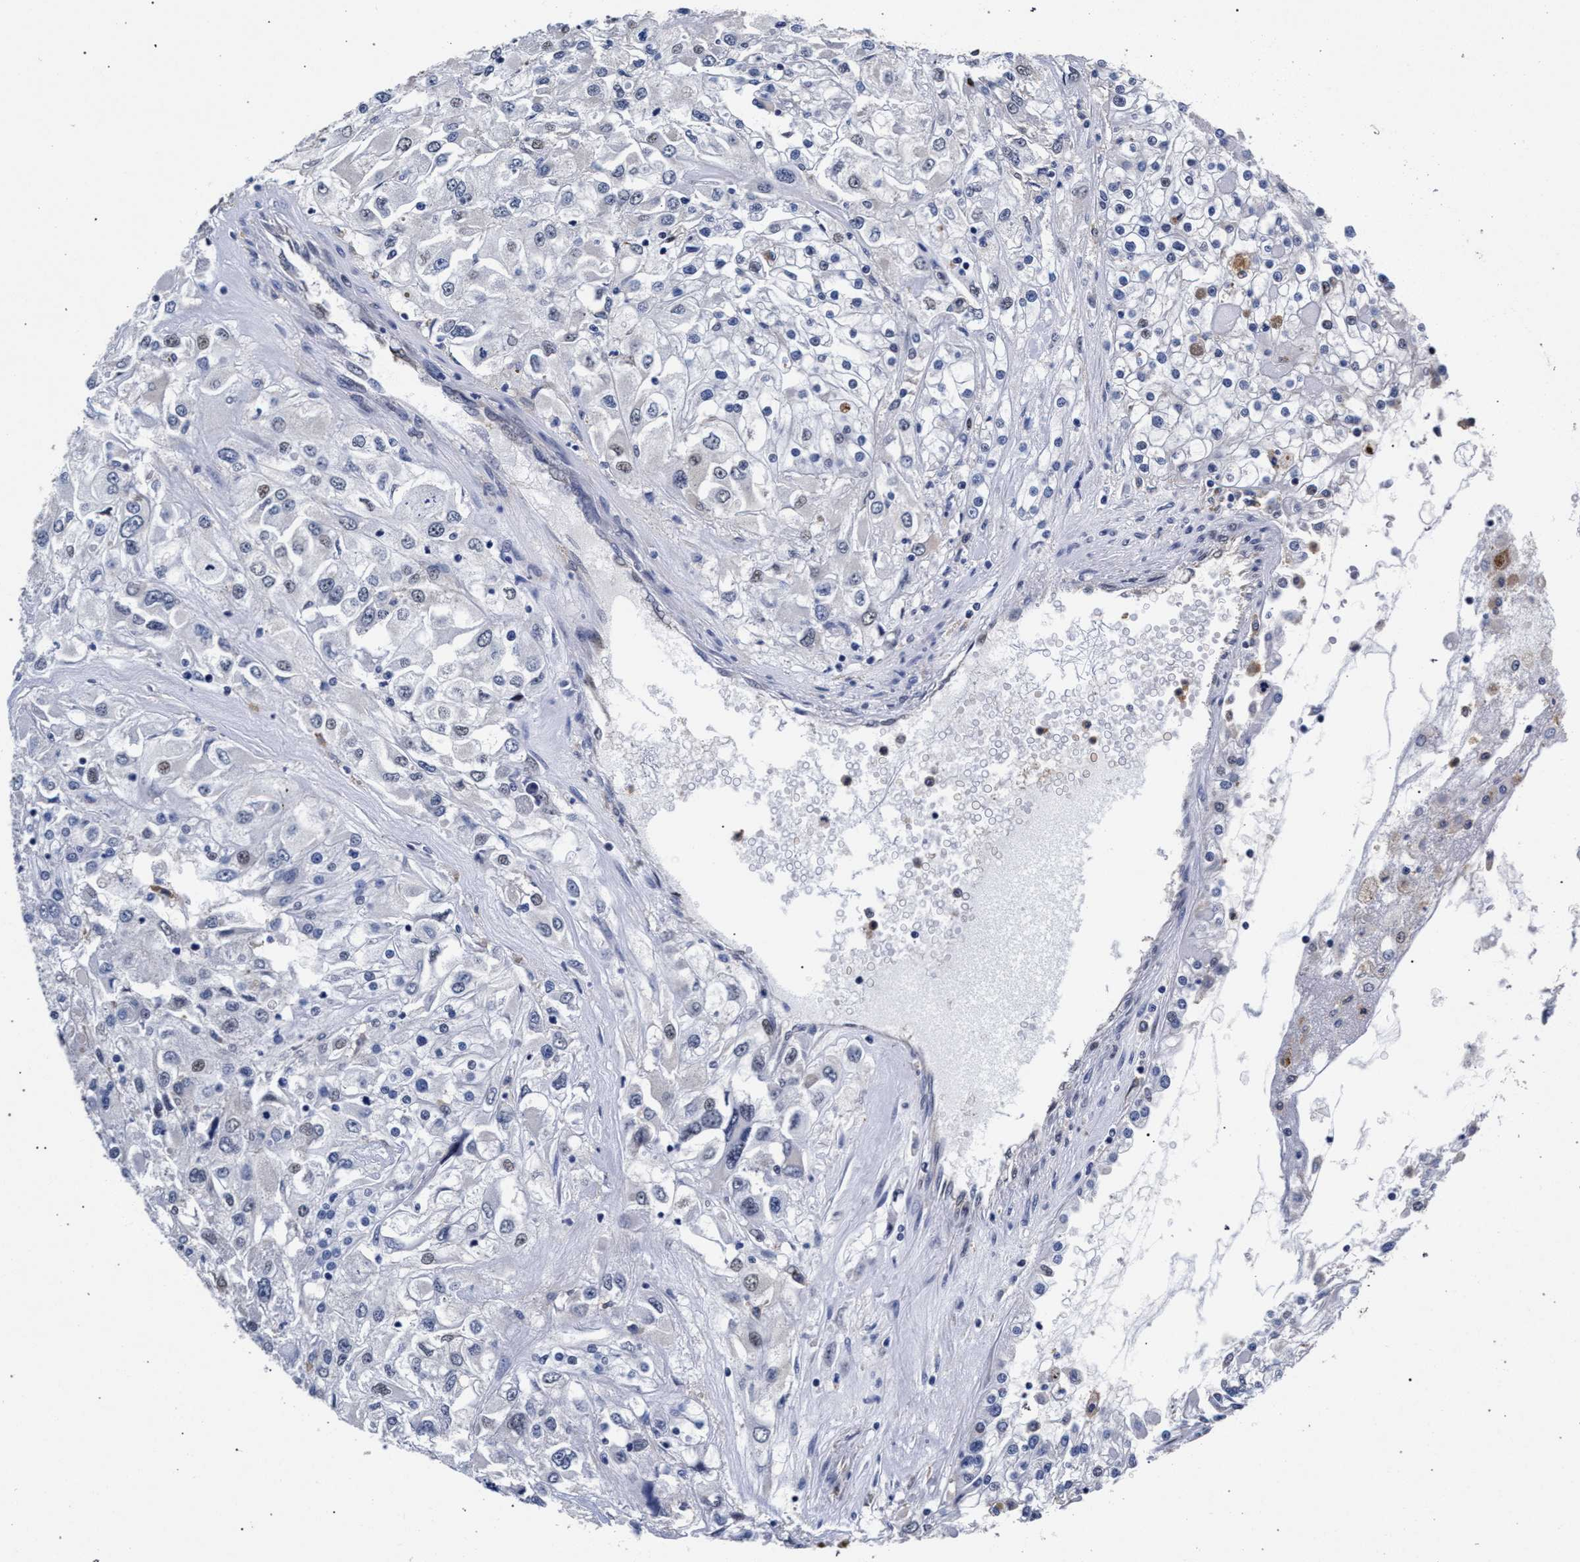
{"staining": {"intensity": "negative", "quantity": "none", "location": "none"}, "tissue": "renal cancer", "cell_type": "Tumor cells", "image_type": "cancer", "snomed": [{"axis": "morphology", "description": "Adenocarcinoma, NOS"}, {"axis": "topography", "description": "Kidney"}], "caption": "IHC micrograph of renal adenocarcinoma stained for a protein (brown), which reveals no positivity in tumor cells. Brightfield microscopy of IHC stained with DAB (3,3'-diaminobenzidine) (brown) and hematoxylin (blue), captured at high magnification.", "gene": "ZNF462", "patient": {"sex": "female", "age": 52}}